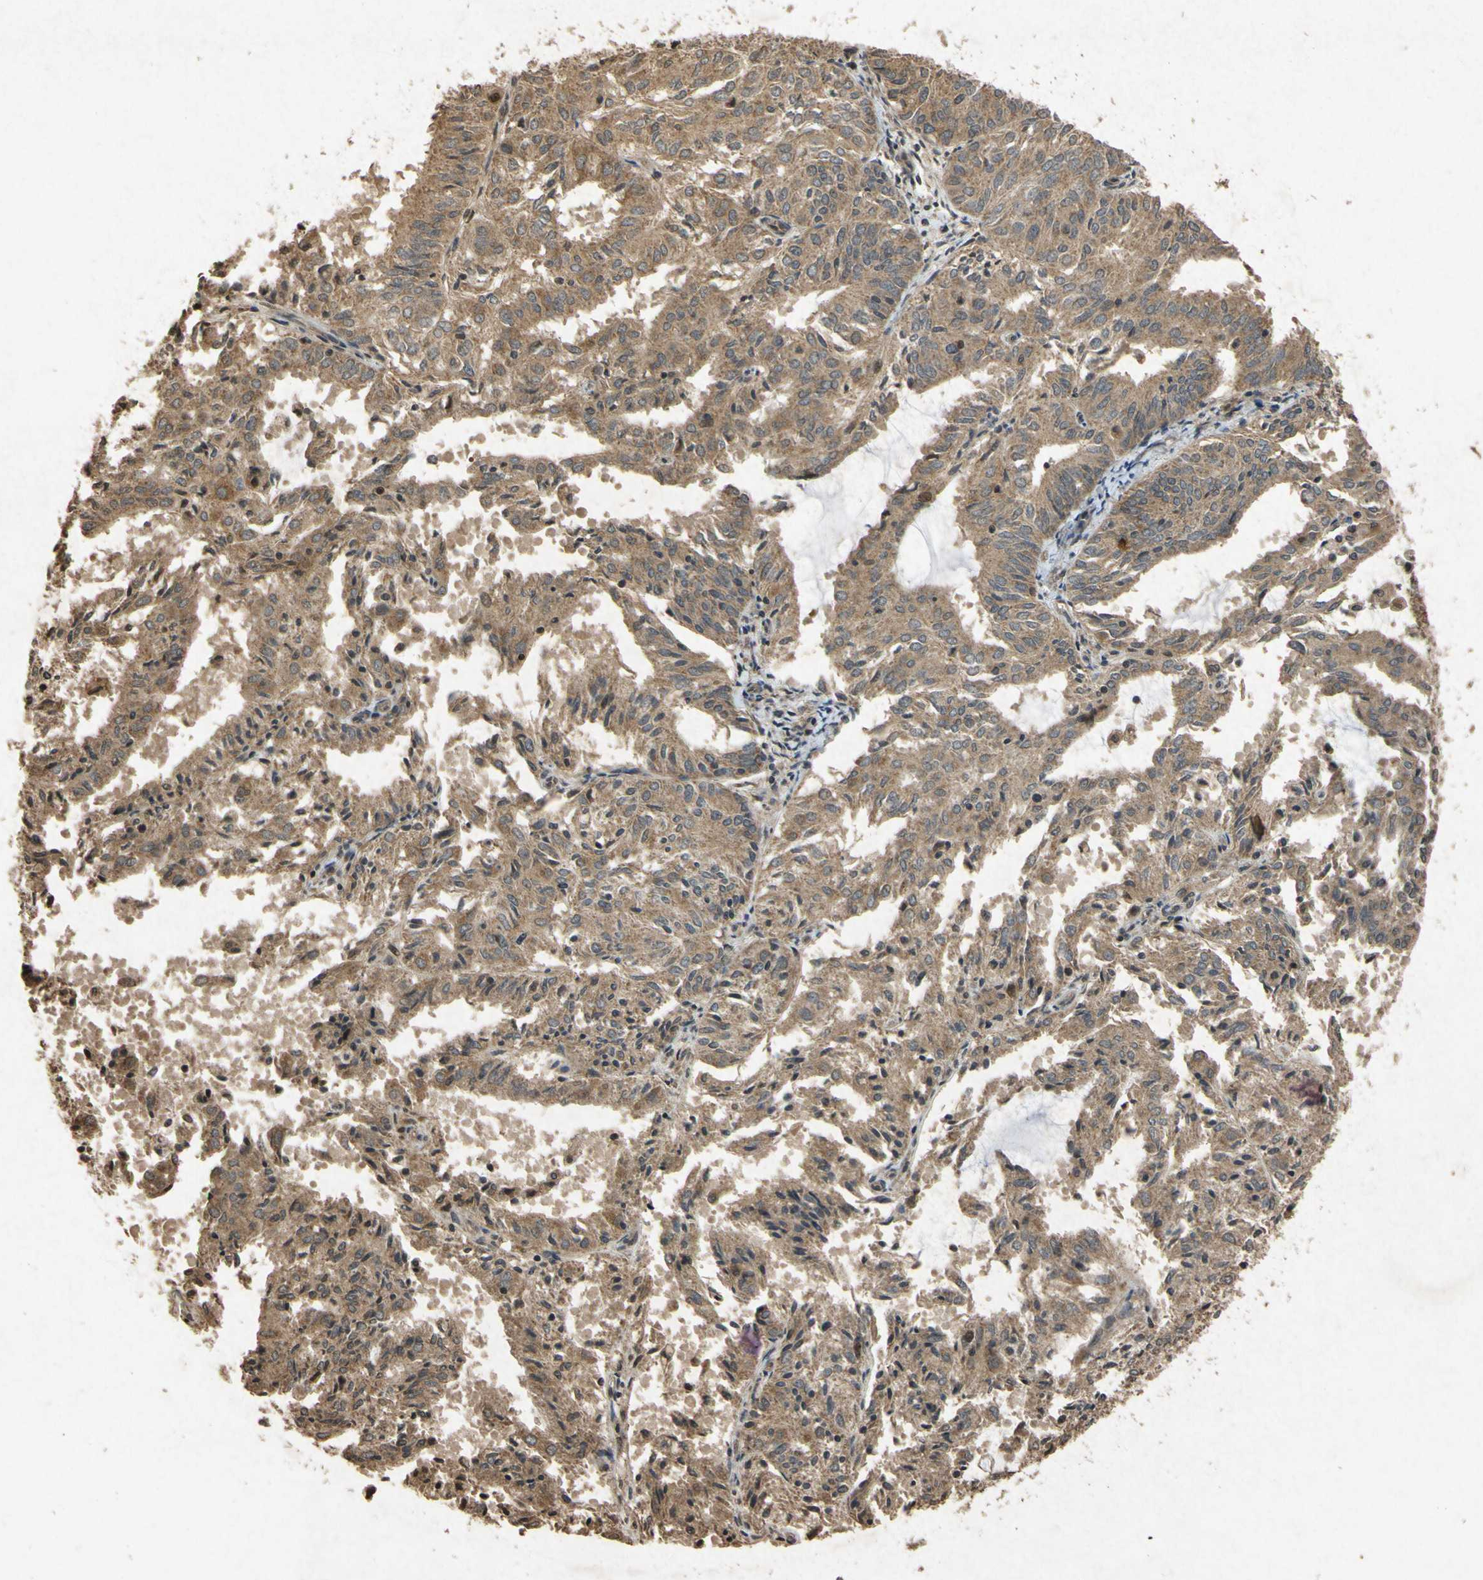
{"staining": {"intensity": "moderate", "quantity": ">75%", "location": "cytoplasmic/membranous"}, "tissue": "endometrial cancer", "cell_type": "Tumor cells", "image_type": "cancer", "snomed": [{"axis": "morphology", "description": "Adenocarcinoma, NOS"}, {"axis": "topography", "description": "Uterus"}], "caption": "Protein expression analysis of adenocarcinoma (endometrial) shows moderate cytoplasmic/membranous expression in about >75% of tumor cells.", "gene": "ATP6V1H", "patient": {"sex": "female", "age": 60}}